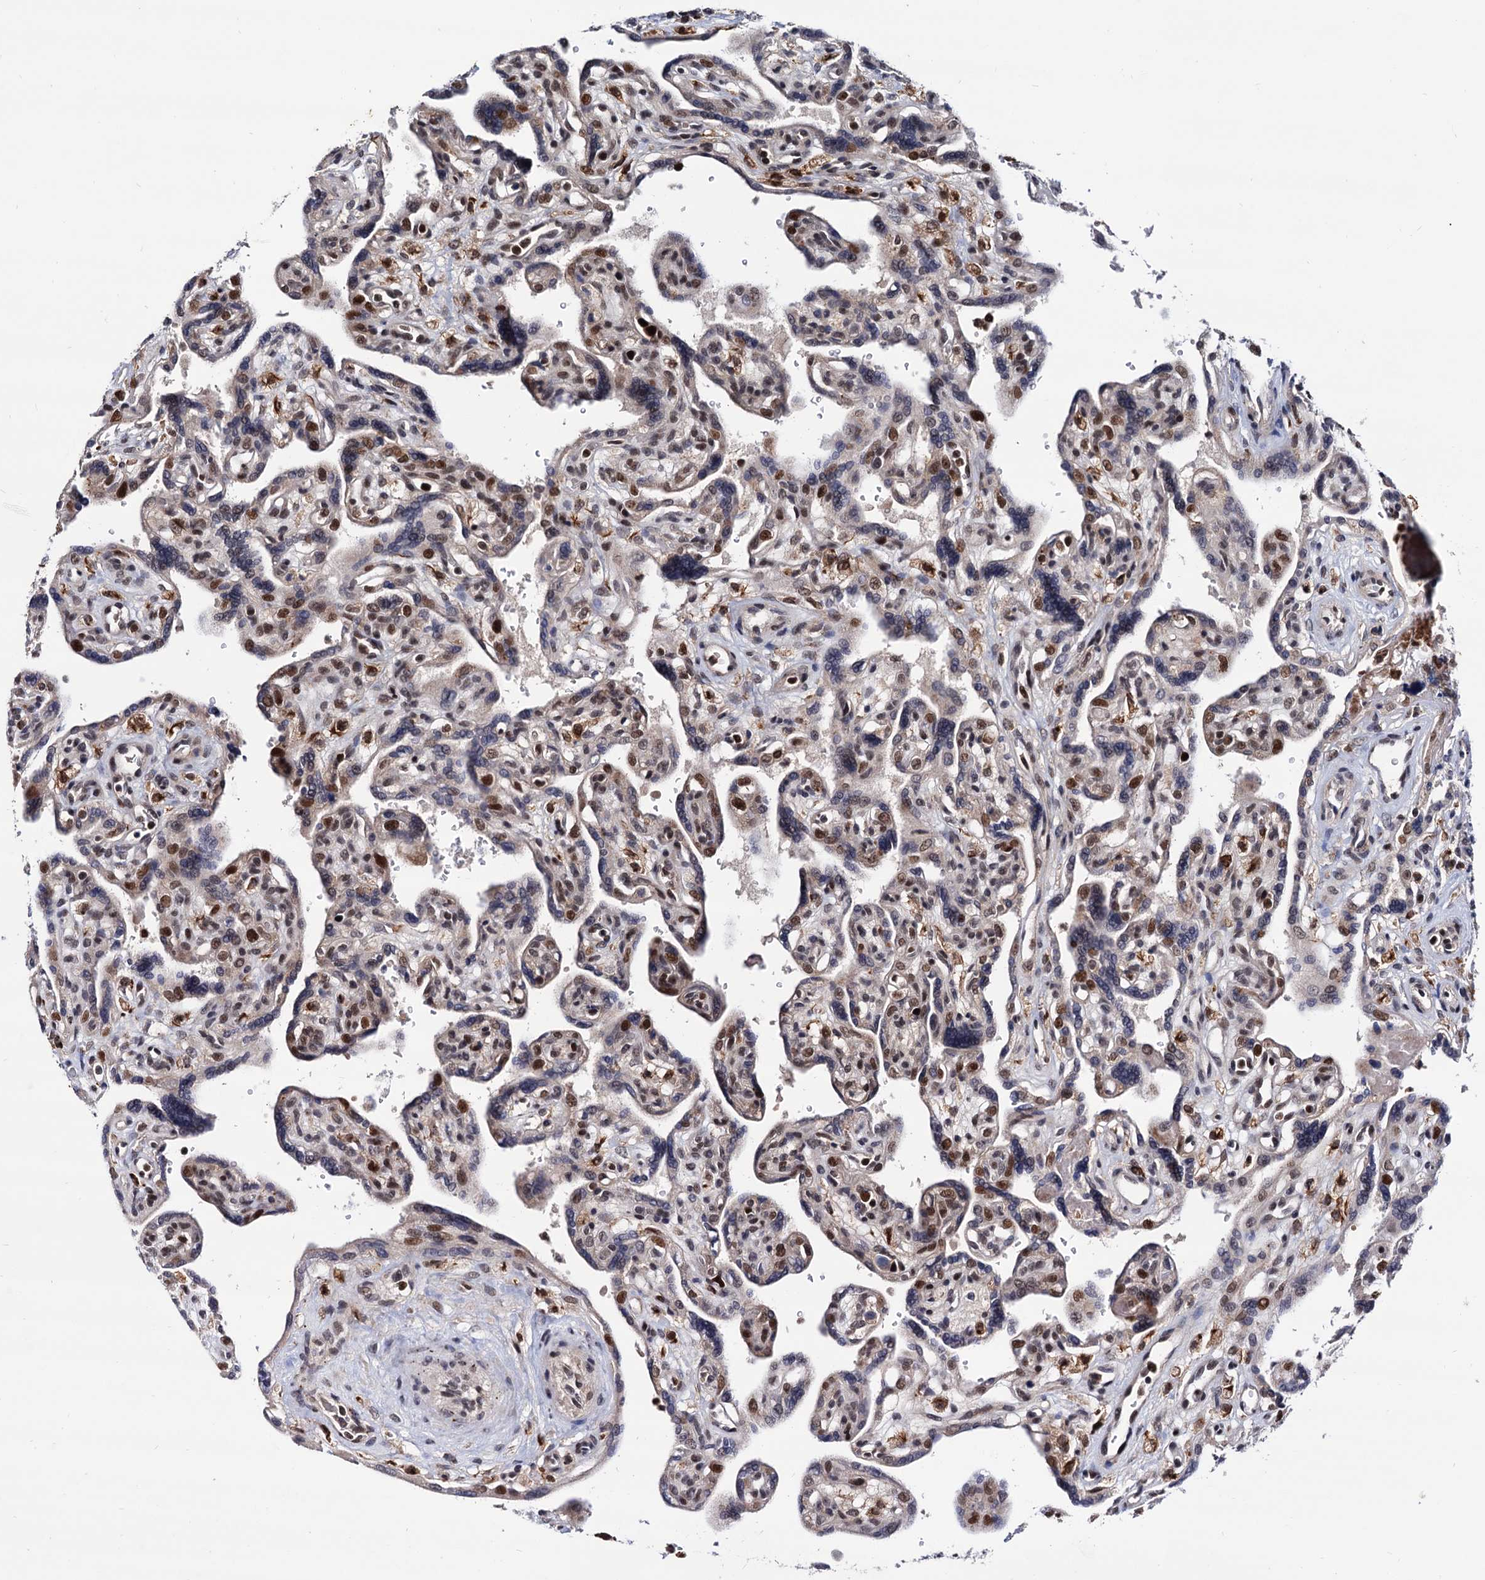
{"staining": {"intensity": "moderate", "quantity": "<25%", "location": "nuclear"}, "tissue": "placenta", "cell_type": "Trophoblastic cells", "image_type": "normal", "snomed": [{"axis": "morphology", "description": "Normal tissue, NOS"}, {"axis": "topography", "description": "Placenta"}], "caption": "About <25% of trophoblastic cells in unremarkable human placenta reveal moderate nuclear protein positivity as visualized by brown immunohistochemical staining.", "gene": "RNASEH2B", "patient": {"sex": "female", "age": 39}}